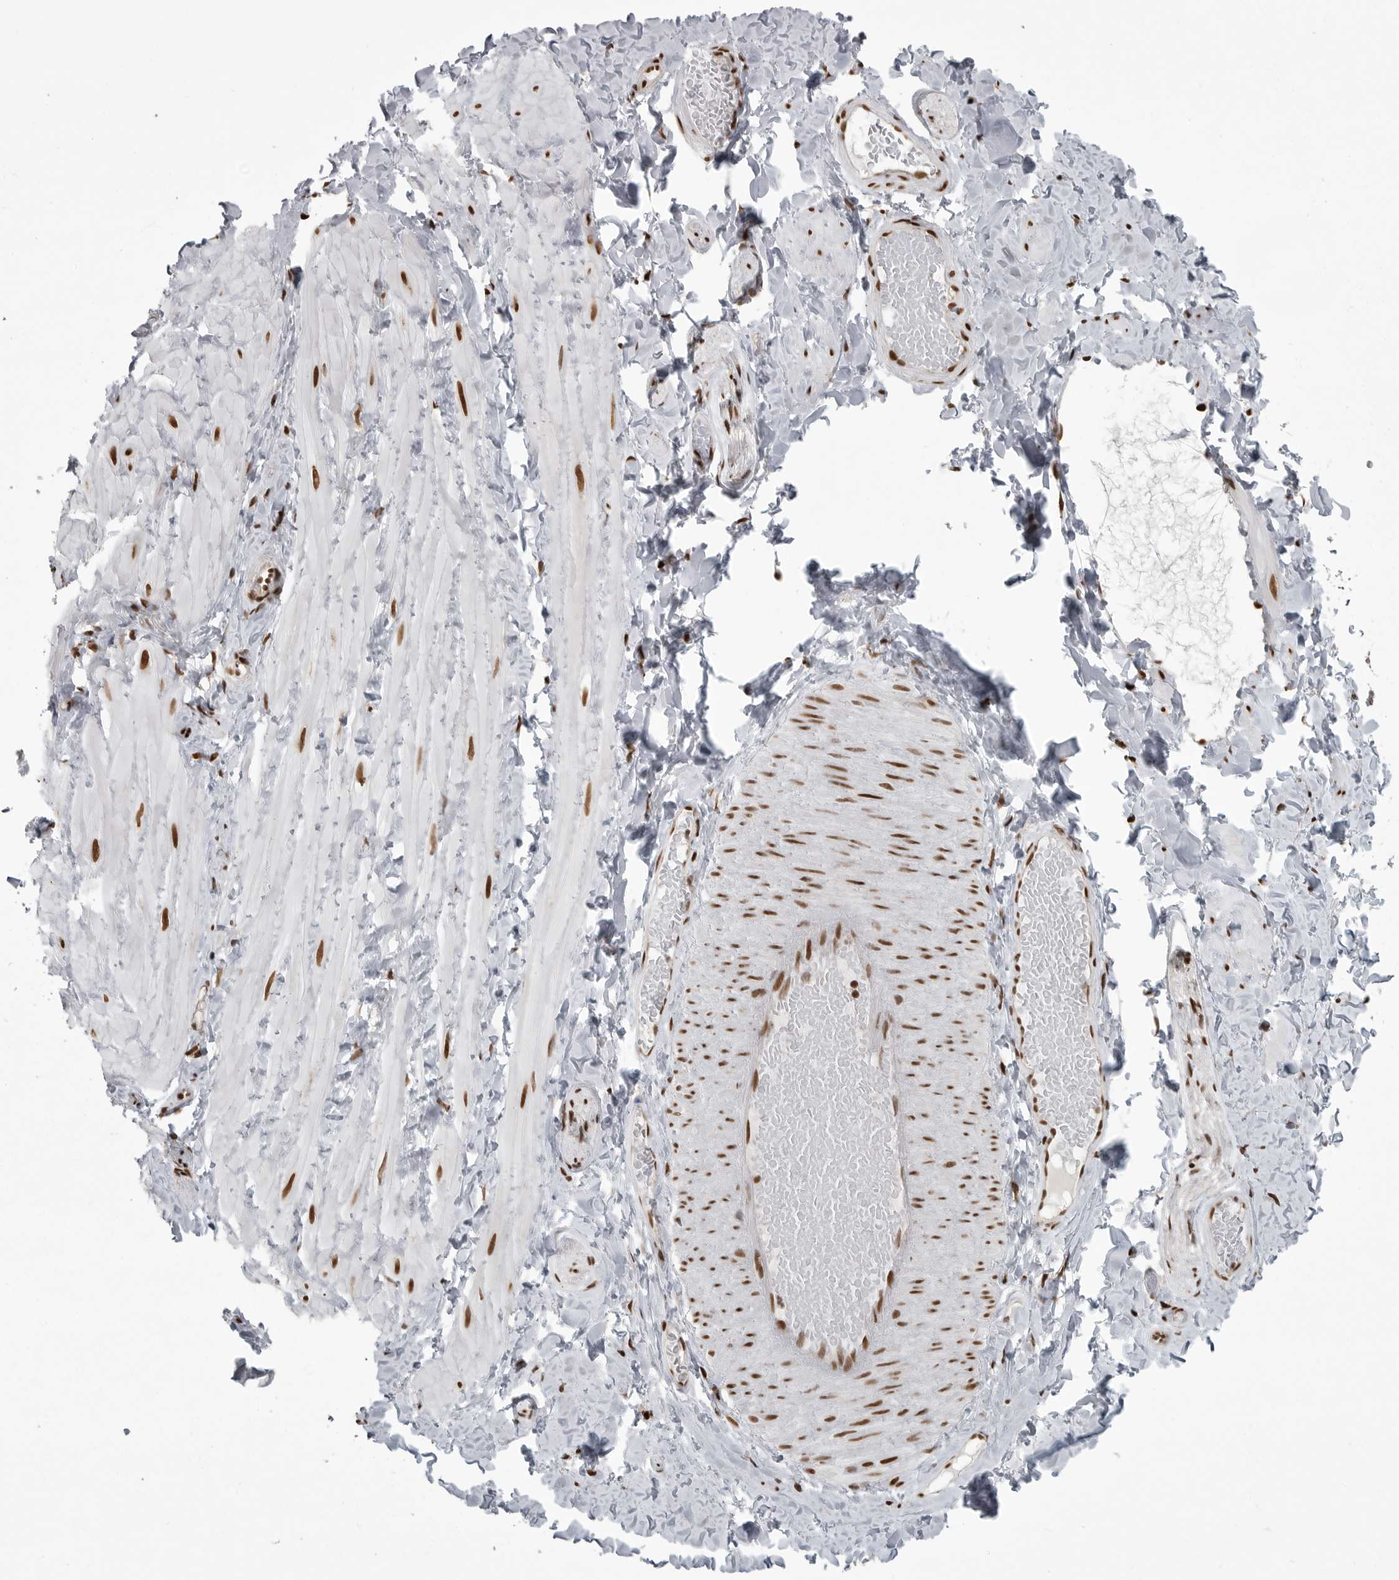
{"staining": {"intensity": "strong", "quantity": ">75%", "location": "nuclear"}, "tissue": "adipose tissue", "cell_type": "Adipocytes", "image_type": "normal", "snomed": [{"axis": "morphology", "description": "Normal tissue, NOS"}, {"axis": "topography", "description": "Adipose tissue"}, {"axis": "topography", "description": "Vascular tissue"}, {"axis": "topography", "description": "Peripheral nerve tissue"}], "caption": "IHC staining of normal adipose tissue, which reveals high levels of strong nuclear staining in approximately >75% of adipocytes indicating strong nuclear protein expression. The staining was performed using DAB (brown) for protein detection and nuclei were counterstained in hematoxylin (blue).", "gene": "YAF2", "patient": {"sex": "male", "age": 25}}